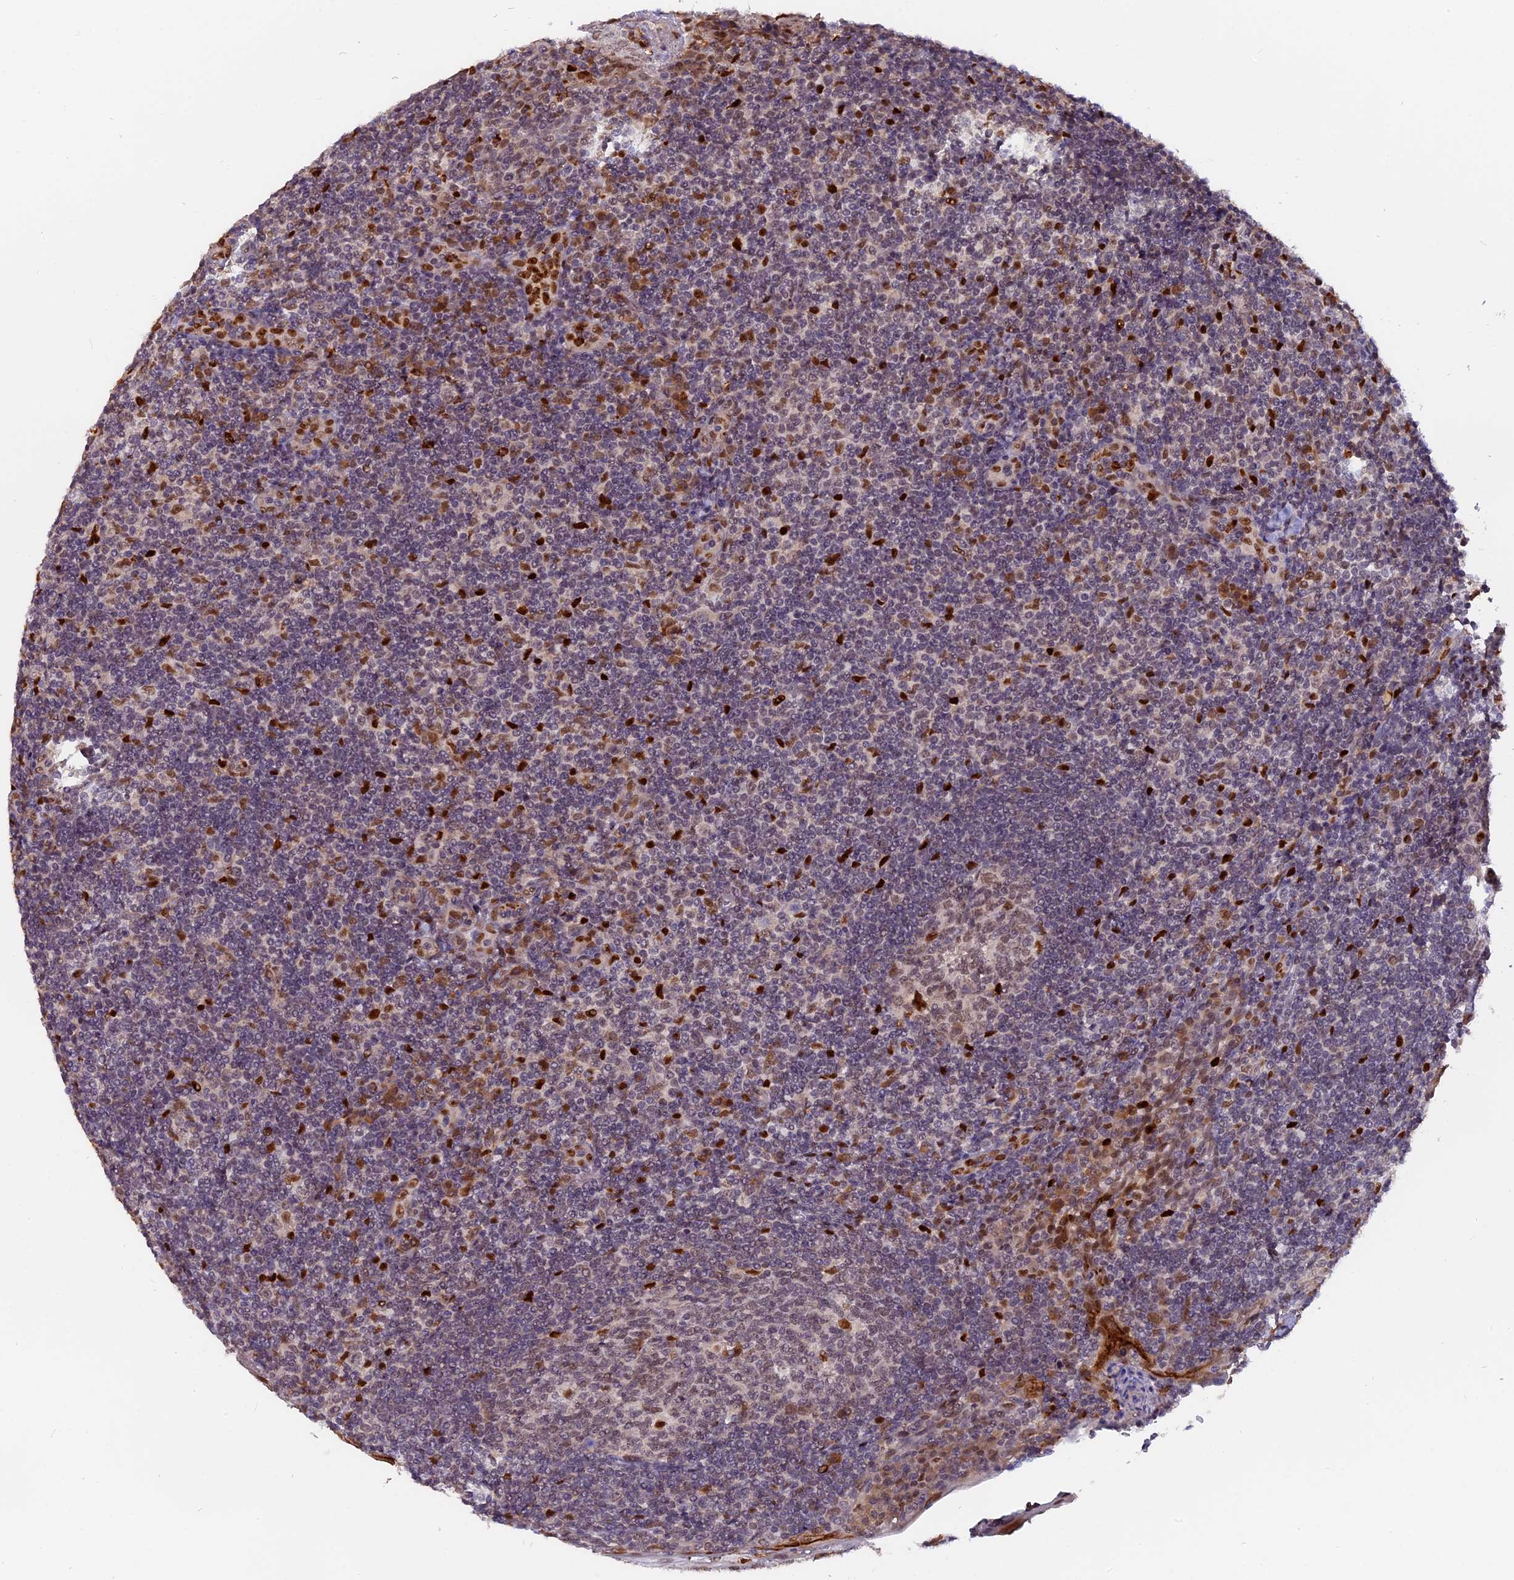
{"staining": {"intensity": "strong", "quantity": "<25%", "location": "nuclear"}, "tissue": "tonsil", "cell_type": "Germinal center cells", "image_type": "normal", "snomed": [{"axis": "morphology", "description": "Normal tissue, NOS"}, {"axis": "topography", "description": "Tonsil"}], "caption": "An image of human tonsil stained for a protein reveals strong nuclear brown staining in germinal center cells. (DAB = brown stain, brightfield microscopy at high magnification).", "gene": "FAM118B", "patient": {"sex": "male", "age": 37}}